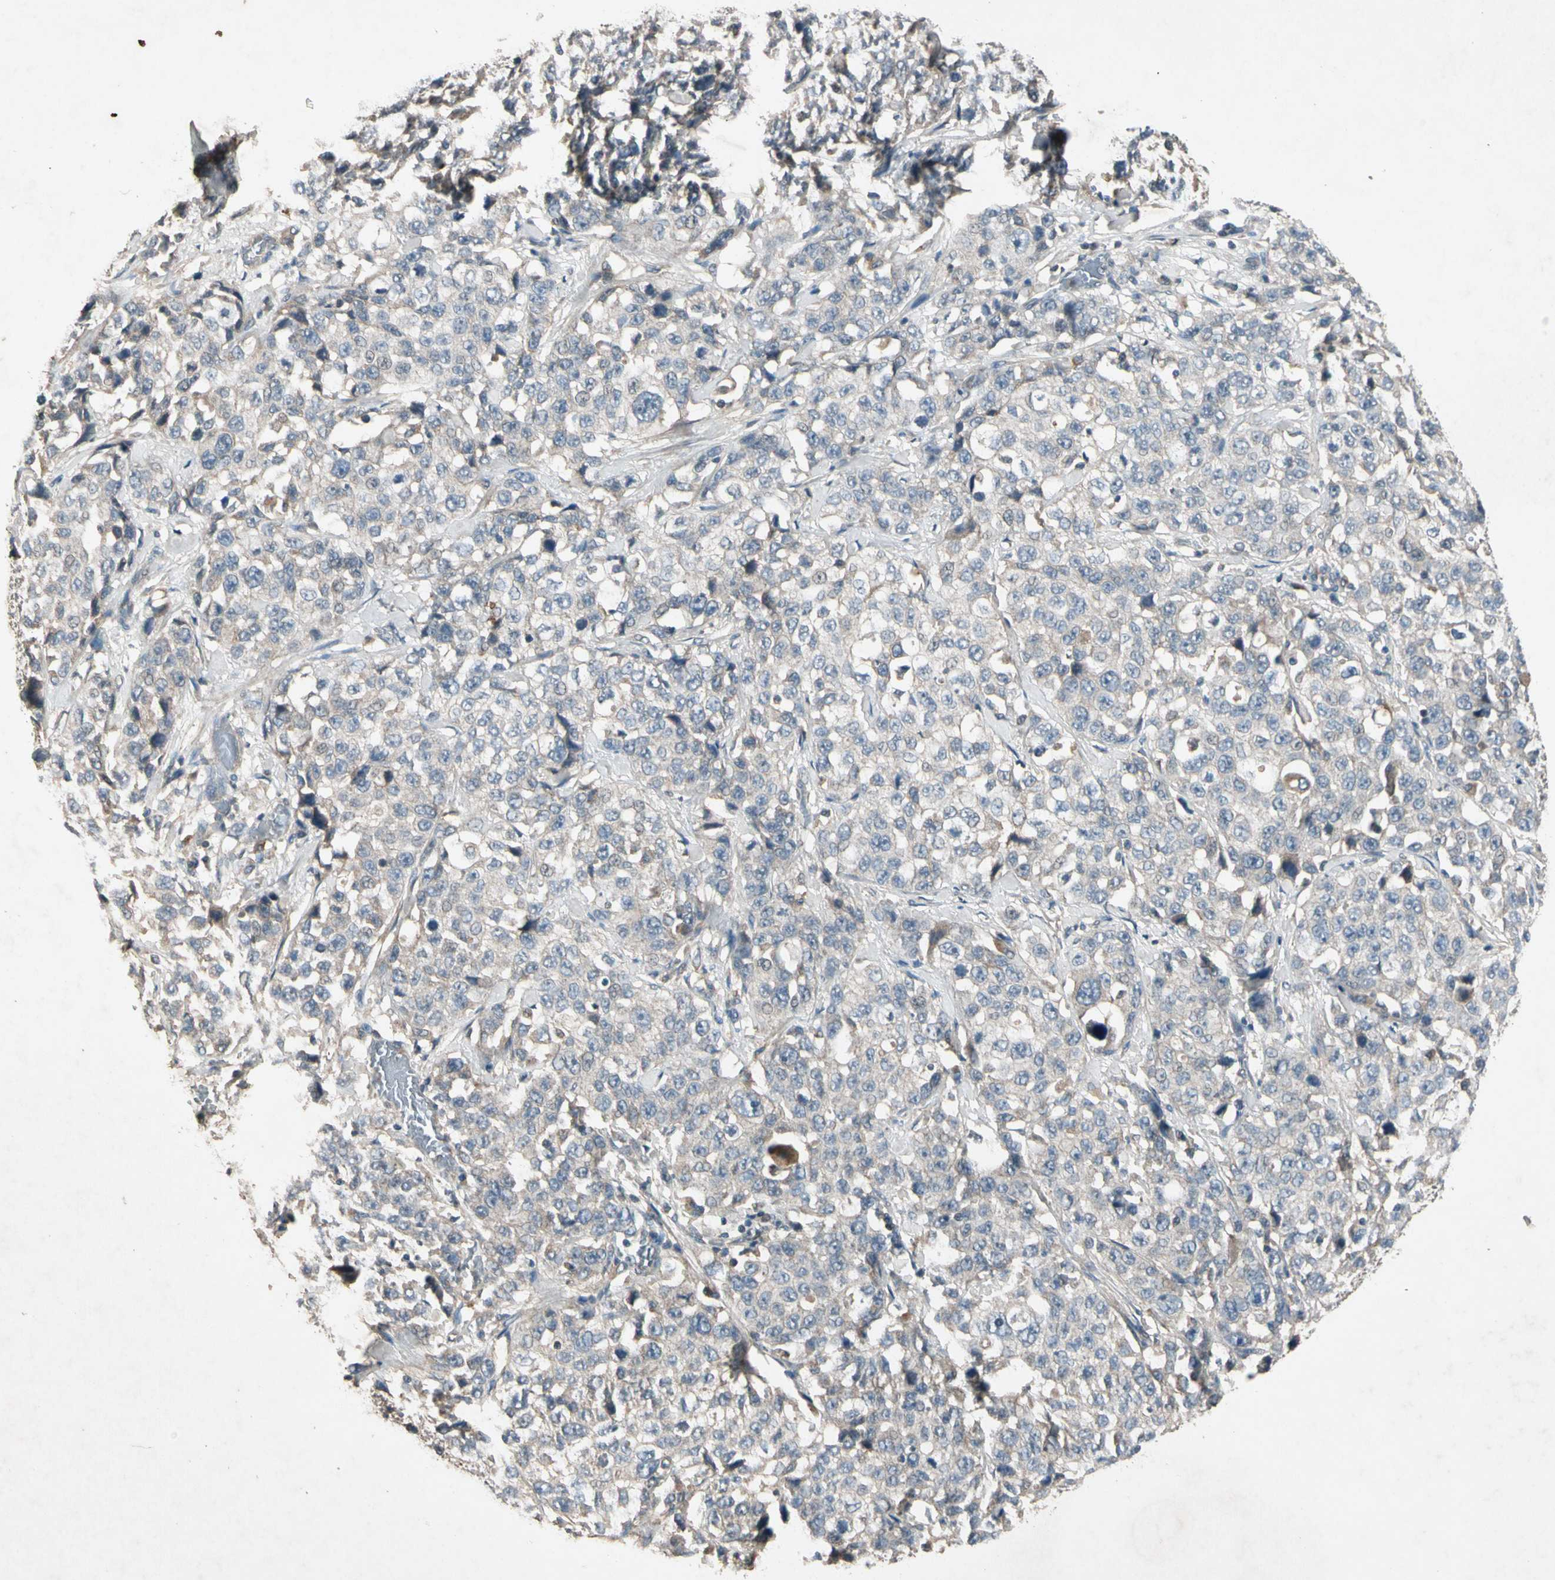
{"staining": {"intensity": "weak", "quantity": "<25%", "location": "cytoplasmic/membranous"}, "tissue": "stomach cancer", "cell_type": "Tumor cells", "image_type": "cancer", "snomed": [{"axis": "morphology", "description": "Normal tissue, NOS"}, {"axis": "morphology", "description": "Adenocarcinoma, NOS"}, {"axis": "topography", "description": "Stomach"}], "caption": "Immunohistochemistry of human stomach cancer displays no staining in tumor cells.", "gene": "GPLD1", "patient": {"sex": "male", "age": 48}}